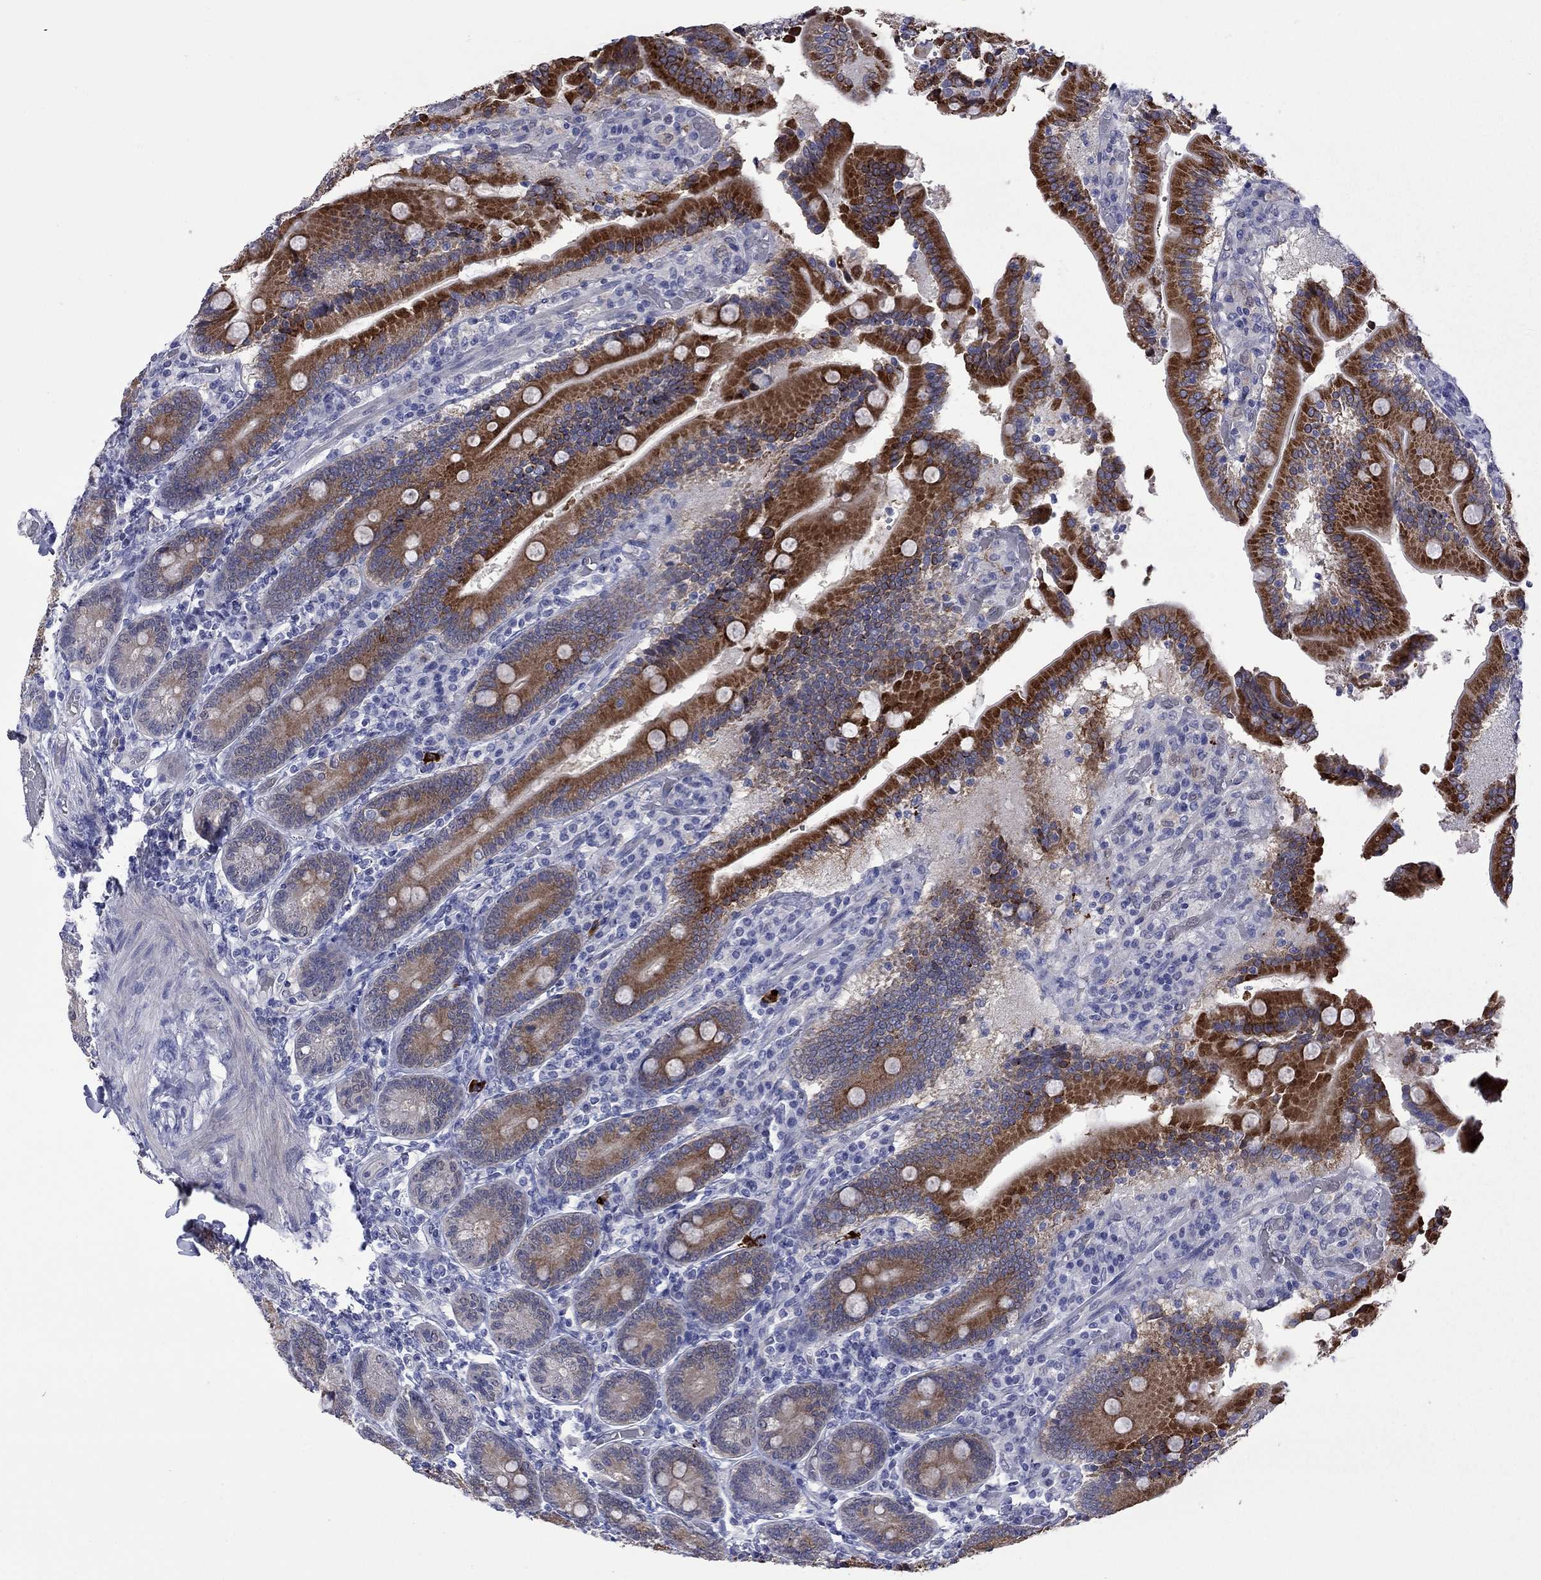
{"staining": {"intensity": "strong", "quantity": ">75%", "location": "cytoplasmic/membranous"}, "tissue": "duodenum", "cell_type": "Glandular cells", "image_type": "normal", "snomed": [{"axis": "morphology", "description": "Normal tissue, NOS"}, {"axis": "topography", "description": "Duodenum"}], "caption": "Immunohistochemical staining of unremarkable duodenum displays >75% levels of strong cytoplasmic/membranous protein staining in approximately >75% of glandular cells. The protein of interest is stained brown, and the nuclei are stained in blue (DAB (3,3'-diaminobenzidine) IHC with brightfield microscopy, high magnification).", "gene": "CTNNBIP1", "patient": {"sex": "female", "age": 62}}